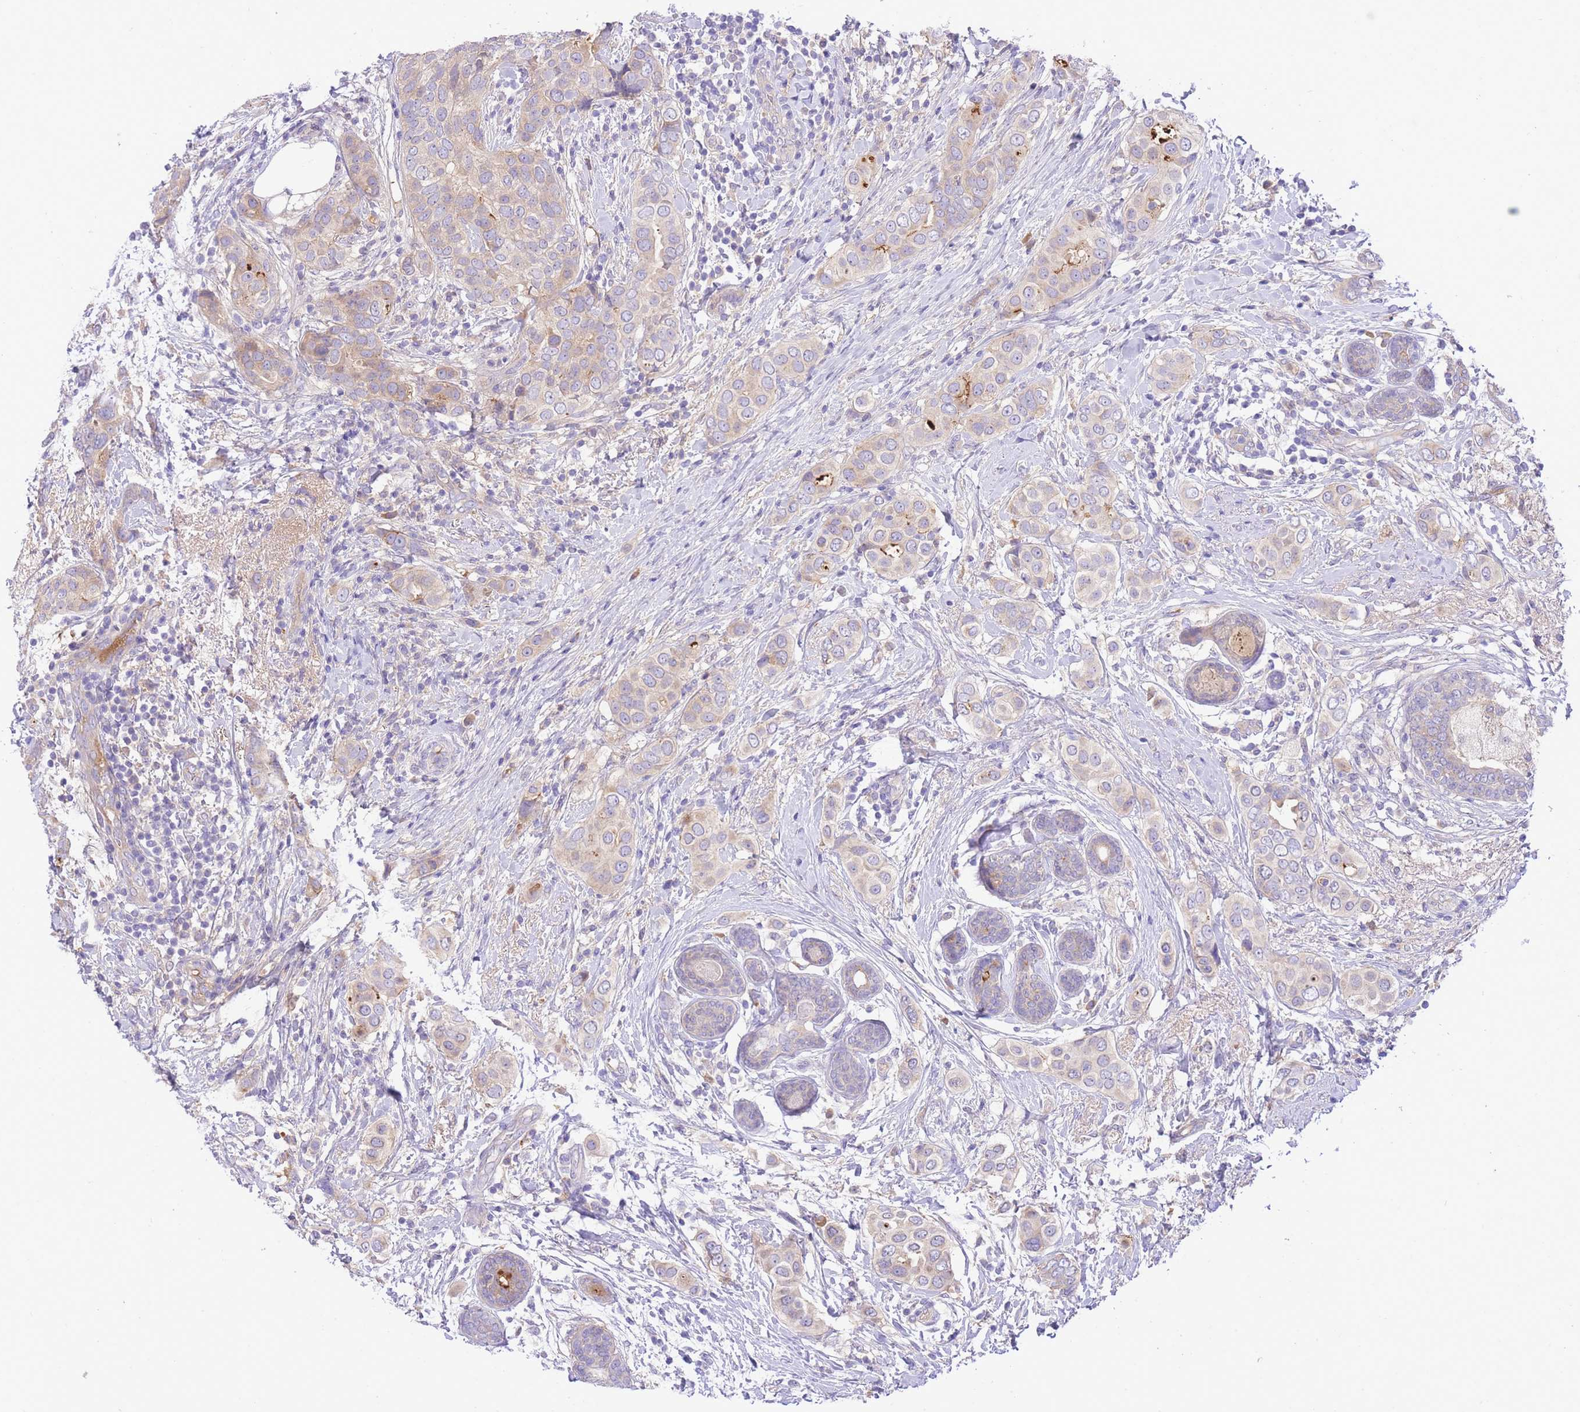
{"staining": {"intensity": "weak", "quantity": "25%-75%", "location": "cytoplasmic/membranous"}, "tissue": "breast cancer", "cell_type": "Tumor cells", "image_type": "cancer", "snomed": [{"axis": "morphology", "description": "Lobular carcinoma"}, {"axis": "topography", "description": "Breast"}], "caption": "An image showing weak cytoplasmic/membranous expression in about 25%-75% of tumor cells in breast lobular carcinoma, as visualized by brown immunohistochemical staining.", "gene": "LIPH", "patient": {"sex": "female", "age": 51}}